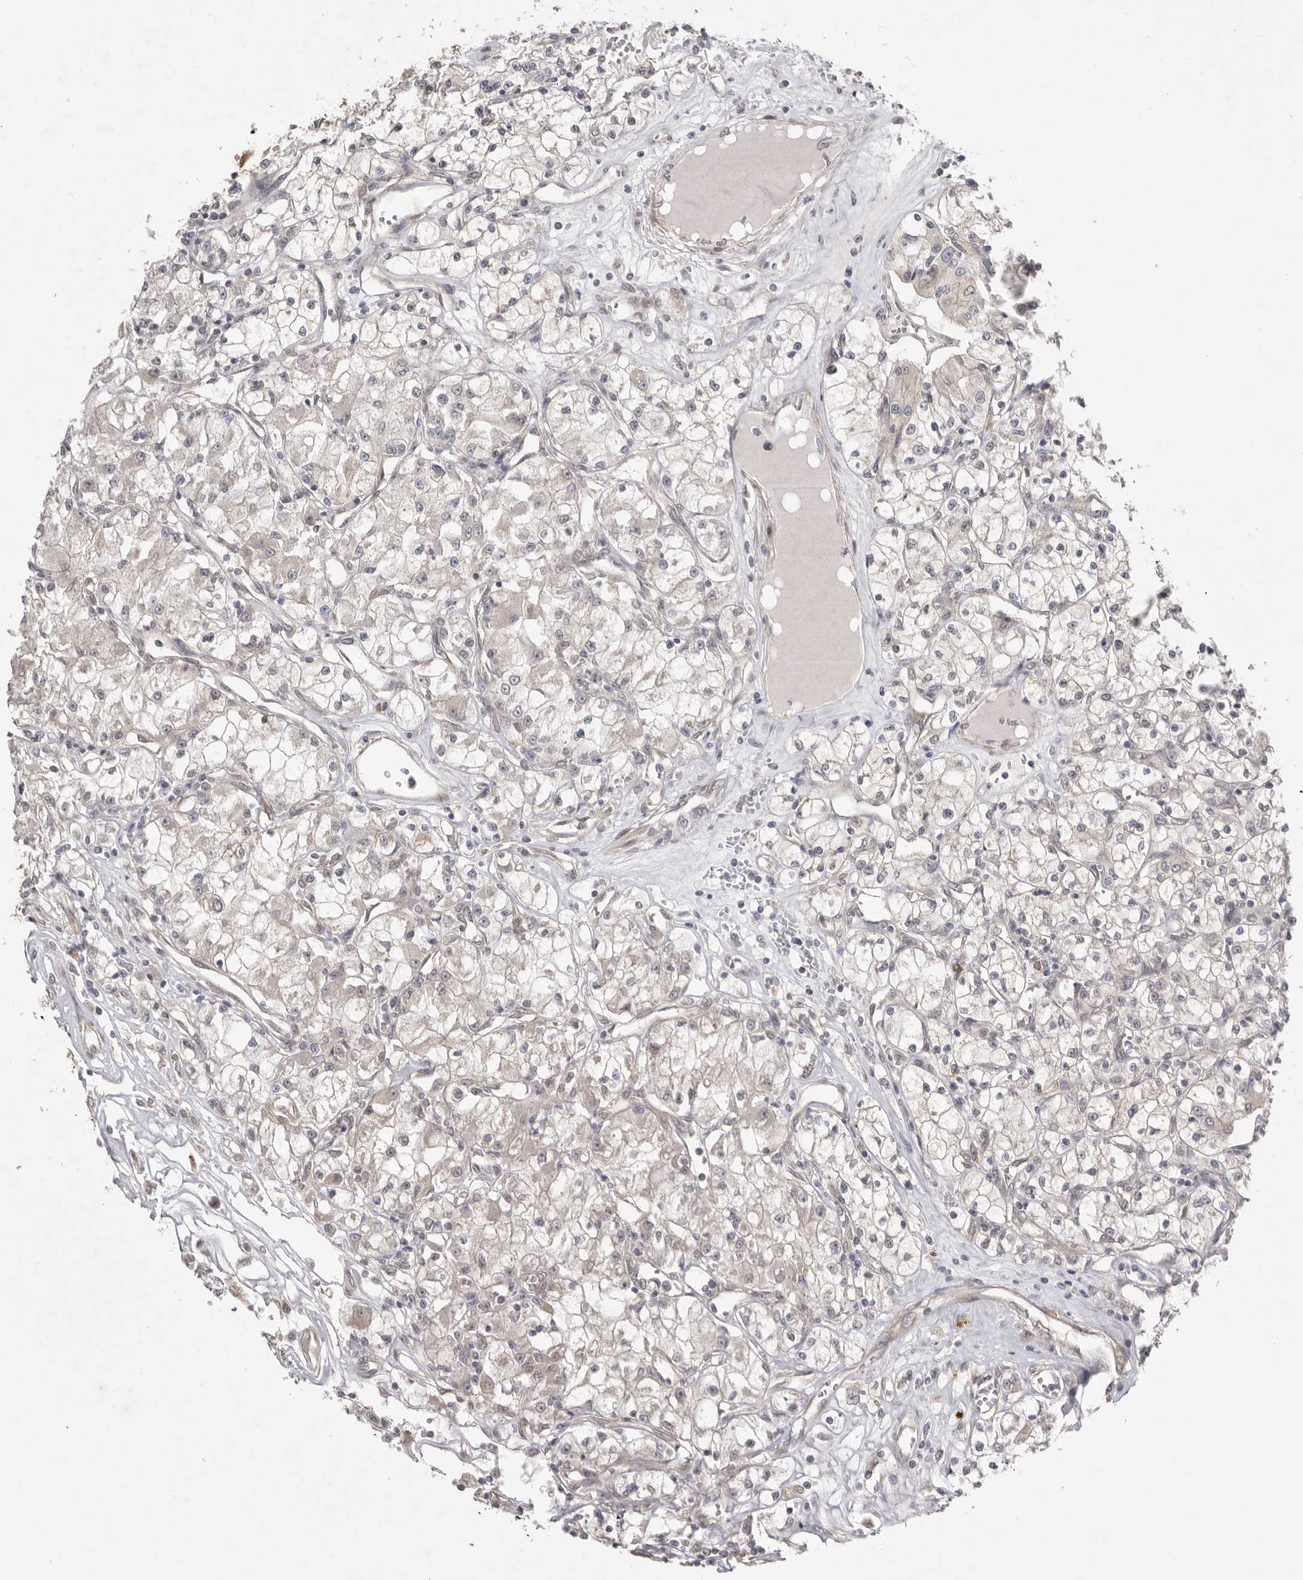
{"staining": {"intensity": "negative", "quantity": "none", "location": "none"}, "tissue": "renal cancer", "cell_type": "Tumor cells", "image_type": "cancer", "snomed": [{"axis": "morphology", "description": "Adenocarcinoma, NOS"}, {"axis": "topography", "description": "Kidney"}], "caption": "High power microscopy micrograph of an immunohistochemistry photomicrograph of adenocarcinoma (renal), revealing no significant expression in tumor cells.", "gene": "NSUN4", "patient": {"sex": "female", "age": 59}}